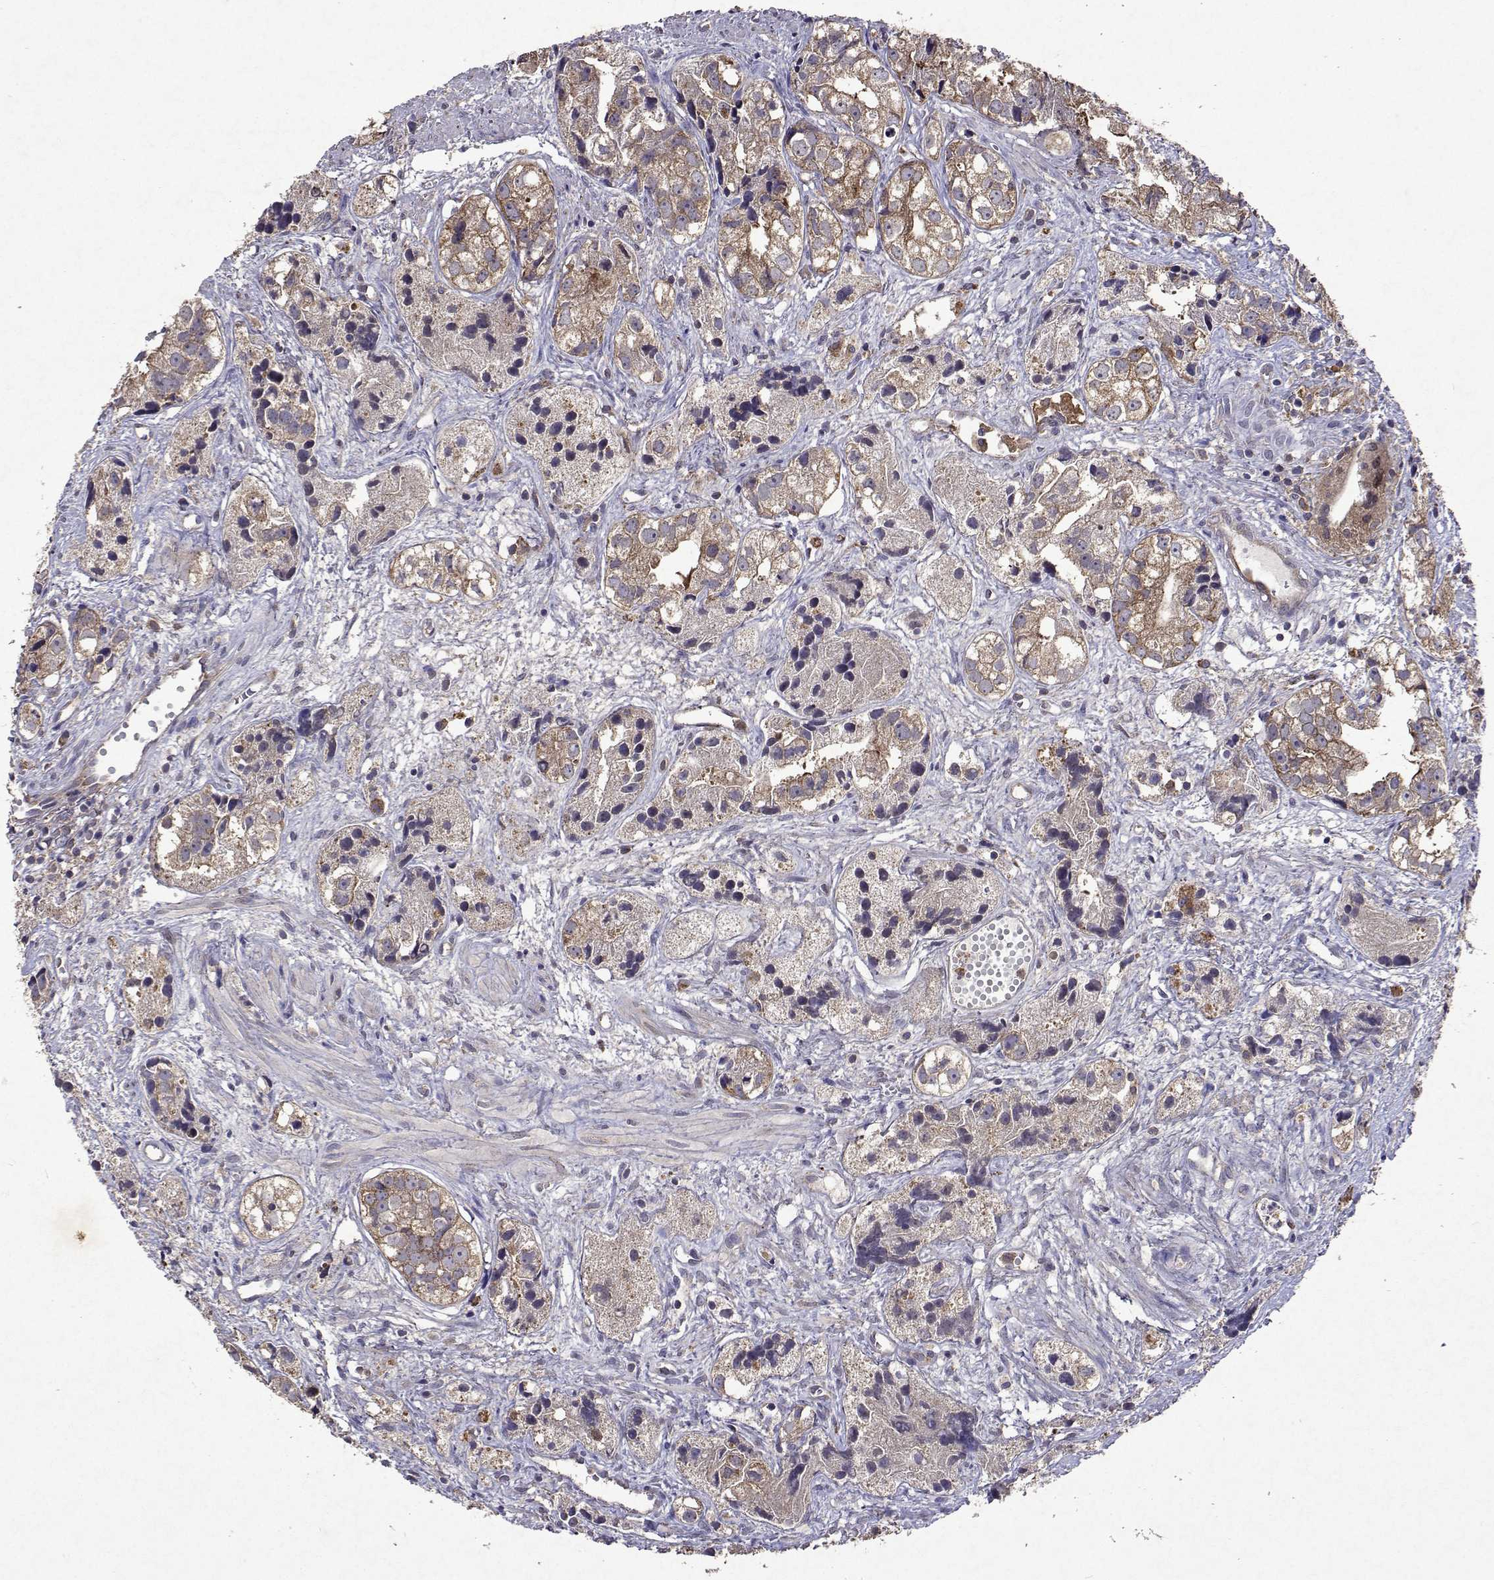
{"staining": {"intensity": "weak", "quantity": ">75%", "location": "cytoplasmic/membranous"}, "tissue": "prostate cancer", "cell_type": "Tumor cells", "image_type": "cancer", "snomed": [{"axis": "morphology", "description": "Adenocarcinoma, High grade"}, {"axis": "topography", "description": "Prostate"}], "caption": "High-magnification brightfield microscopy of prostate adenocarcinoma (high-grade) stained with DAB (3,3'-diaminobenzidine) (brown) and counterstained with hematoxylin (blue). tumor cells exhibit weak cytoplasmic/membranous expression is identified in about>75% of cells.", "gene": "TARBP2", "patient": {"sex": "male", "age": 68}}